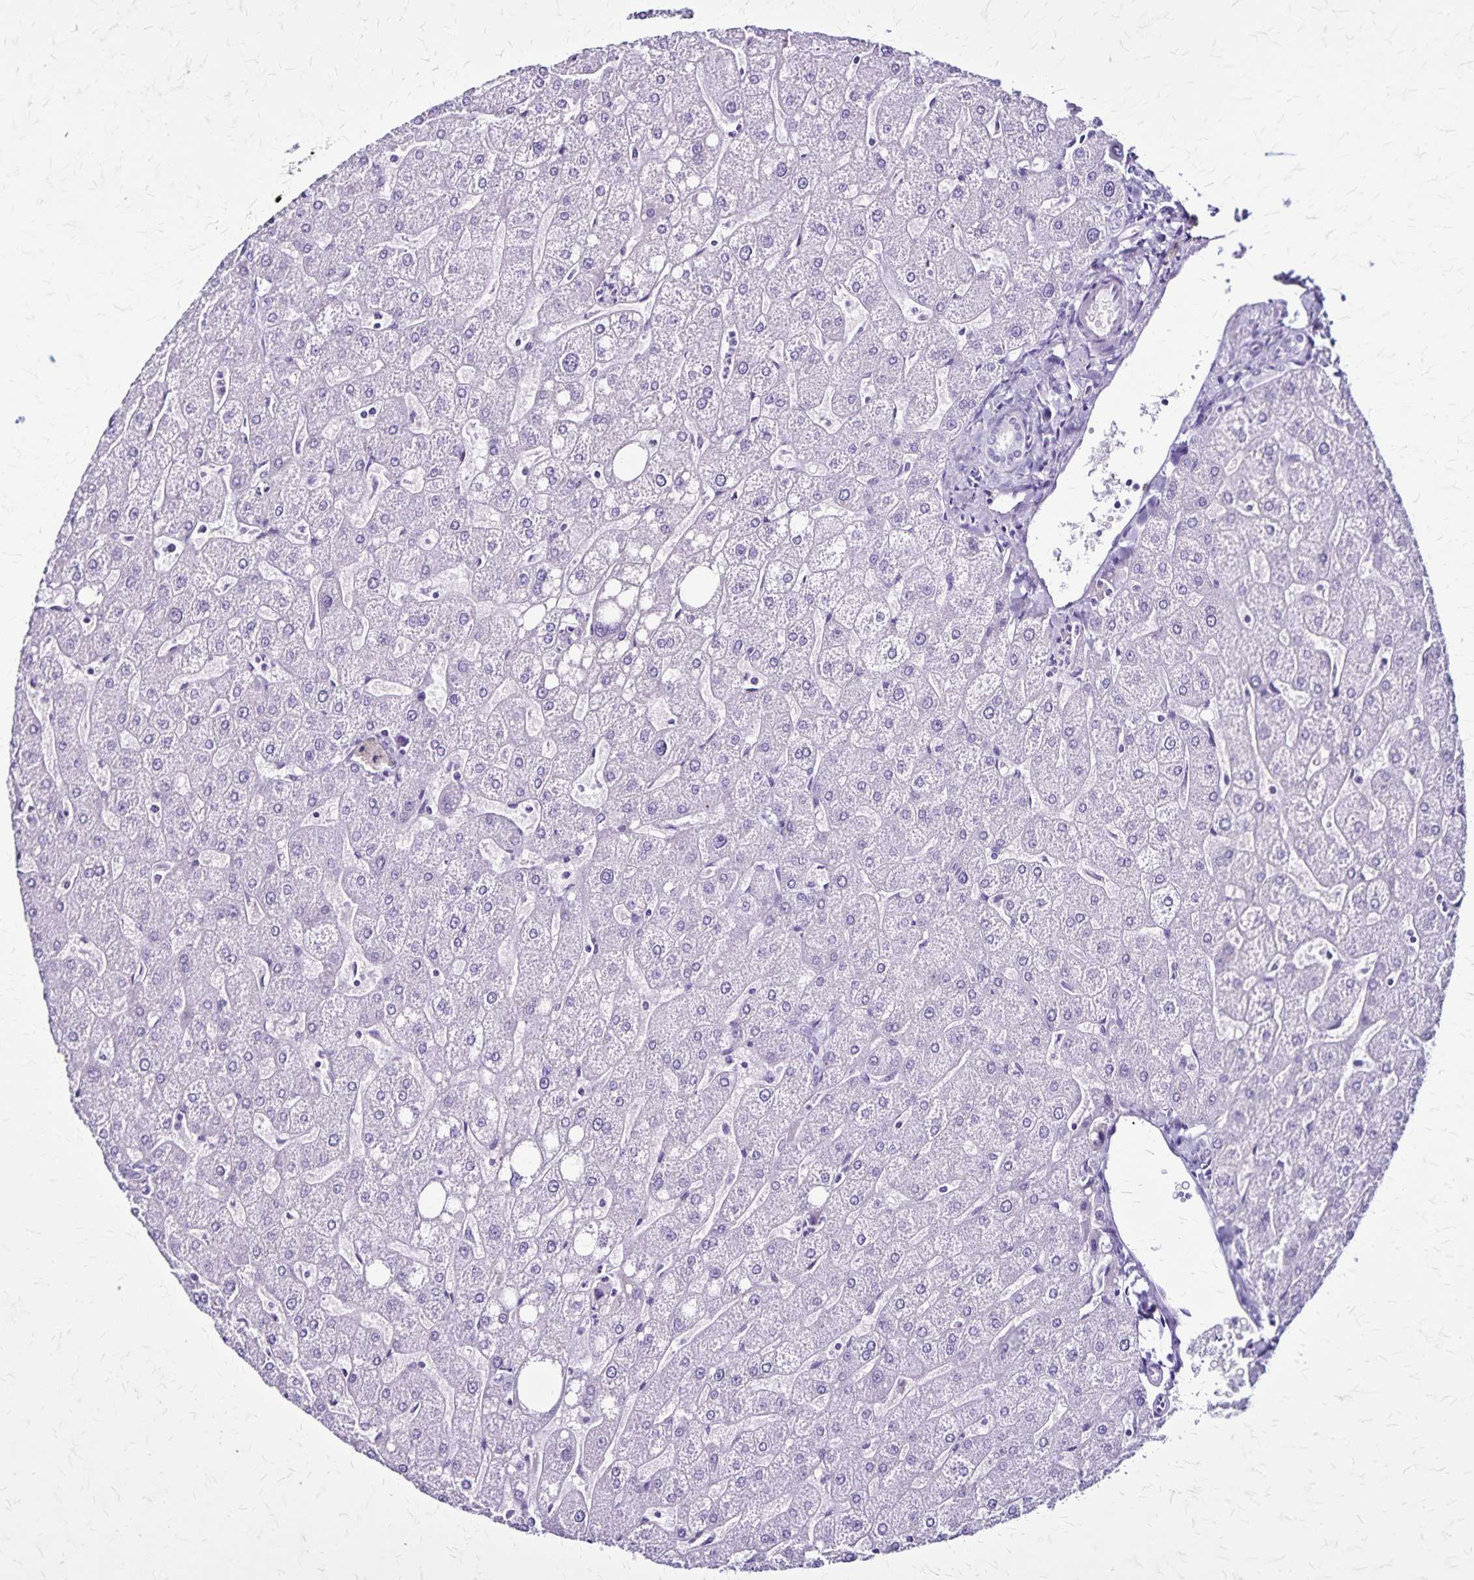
{"staining": {"intensity": "negative", "quantity": "none", "location": "none"}, "tissue": "liver", "cell_type": "Cholangiocytes", "image_type": "normal", "snomed": [{"axis": "morphology", "description": "Normal tissue, NOS"}, {"axis": "topography", "description": "Liver"}], "caption": "DAB immunohistochemical staining of unremarkable liver shows no significant positivity in cholangiocytes.", "gene": "KRT2", "patient": {"sex": "male", "age": 67}}